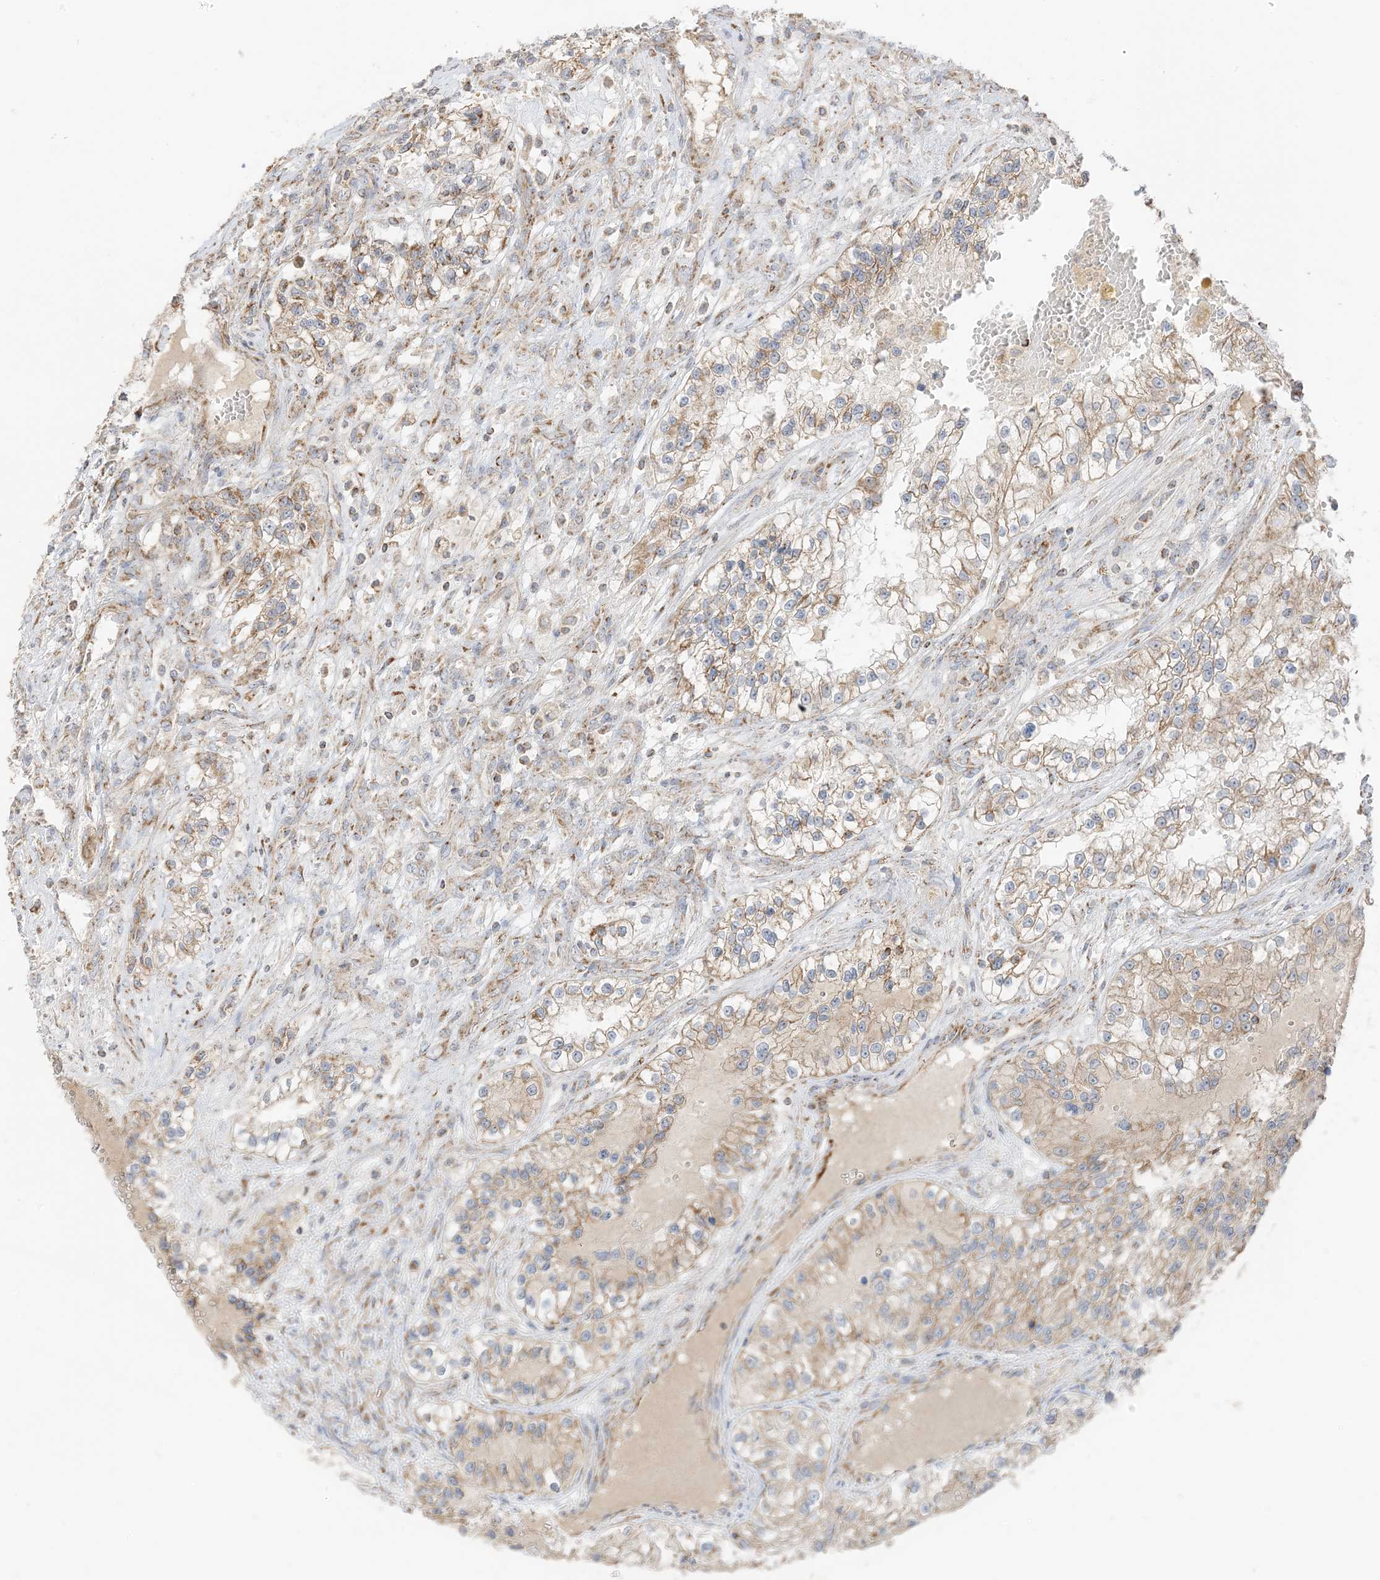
{"staining": {"intensity": "weak", "quantity": ">75%", "location": "cytoplasmic/membranous"}, "tissue": "renal cancer", "cell_type": "Tumor cells", "image_type": "cancer", "snomed": [{"axis": "morphology", "description": "Adenocarcinoma, NOS"}, {"axis": "topography", "description": "Kidney"}], "caption": "The photomicrograph displays a brown stain indicating the presence of a protein in the cytoplasmic/membranous of tumor cells in renal cancer (adenocarcinoma).", "gene": "SLC25A12", "patient": {"sex": "female", "age": 57}}